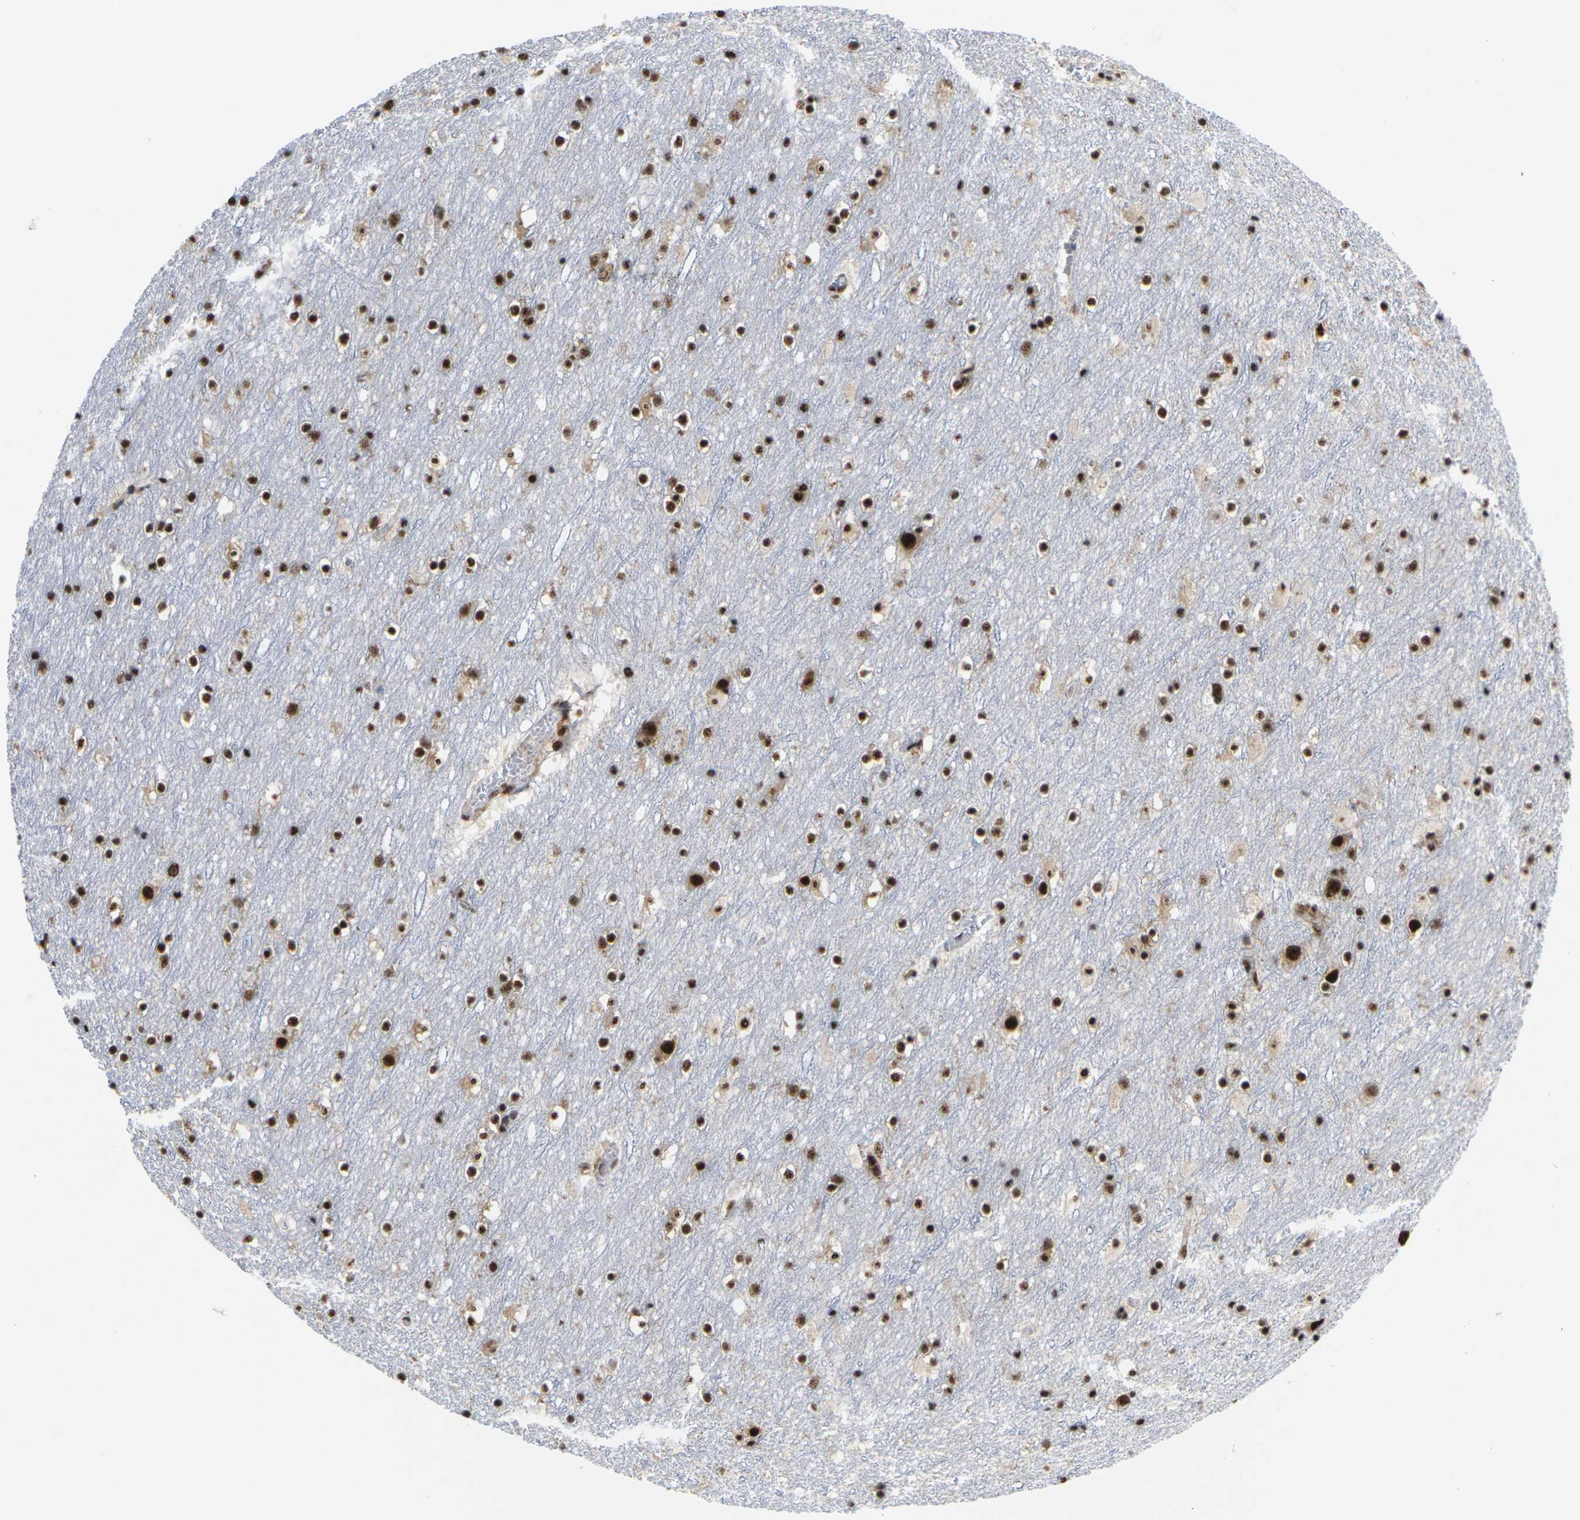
{"staining": {"intensity": "strong", "quantity": ">75%", "location": "nuclear"}, "tissue": "cerebral cortex", "cell_type": "Endothelial cells", "image_type": "normal", "snomed": [{"axis": "morphology", "description": "Normal tissue, NOS"}, {"axis": "topography", "description": "Cerebral cortex"}], "caption": "Immunohistochemistry micrograph of benign cerebral cortex: human cerebral cortex stained using immunohistochemistry (IHC) shows high levels of strong protein expression localized specifically in the nuclear of endothelial cells, appearing as a nuclear brown color.", "gene": "MAGOH", "patient": {"sex": "male", "age": 45}}